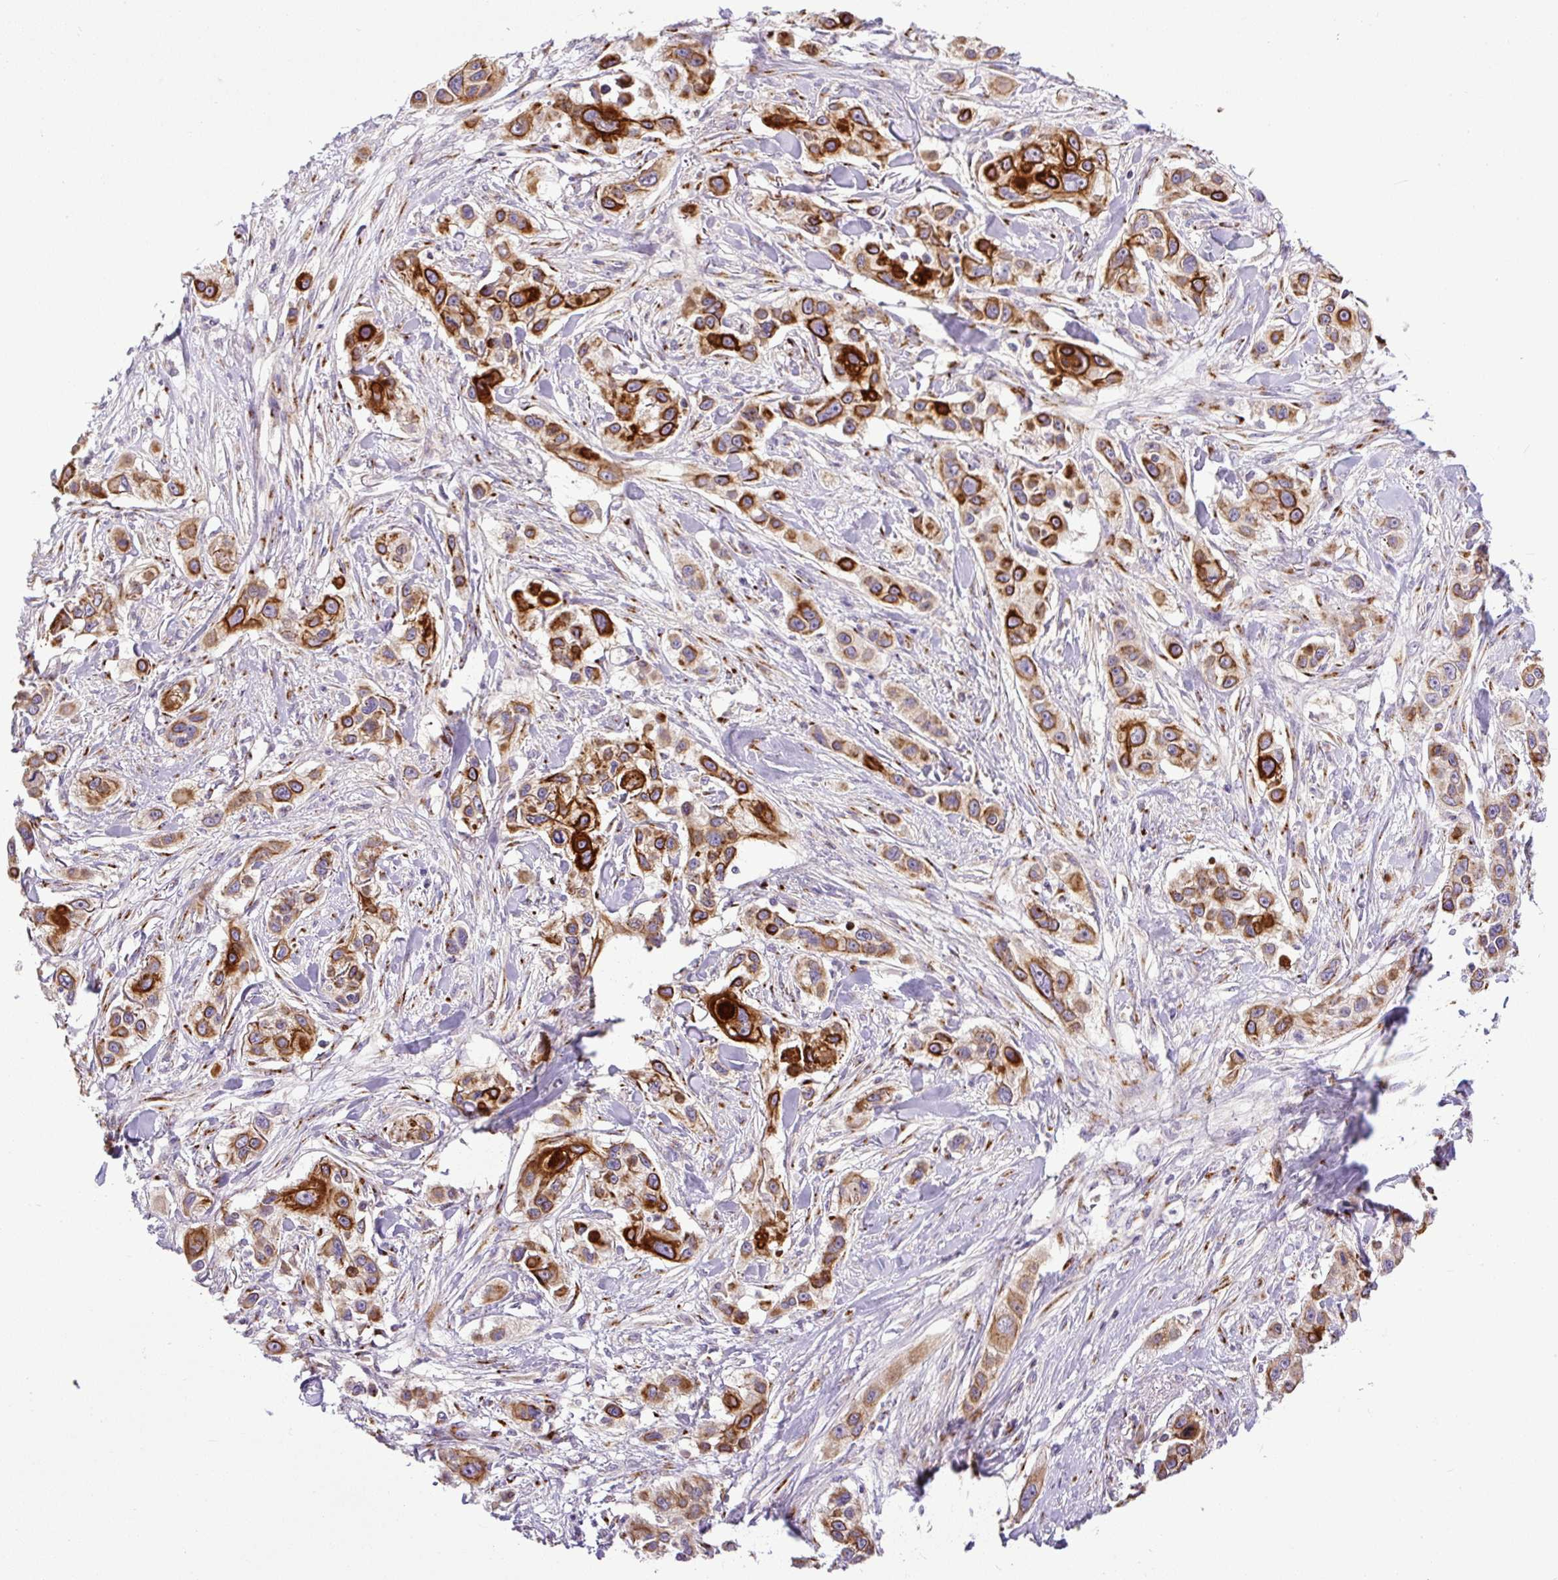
{"staining": {"intensity": "strong", "quantity": ">75%", "location": "cytoplasmic/membranous"}, "tissue": "skin cancer", "cell_type": "Tumor cells", "image_type": "cancer", "snomed": [{"axis": "morphology", "description": "Squamous cell carcinoma, NOS"}, {"axis": "topography", "description": "Skin"}], "caption": "Approximately >75% of tumor cells in human skin cancer (squamous cell carcinoma) show strong cytoplasmic/membranous protein expression as visualized by brown immunohistochemical staining.", "gene": "MSMP", "patient": {"sex": "male", "age": 63}}